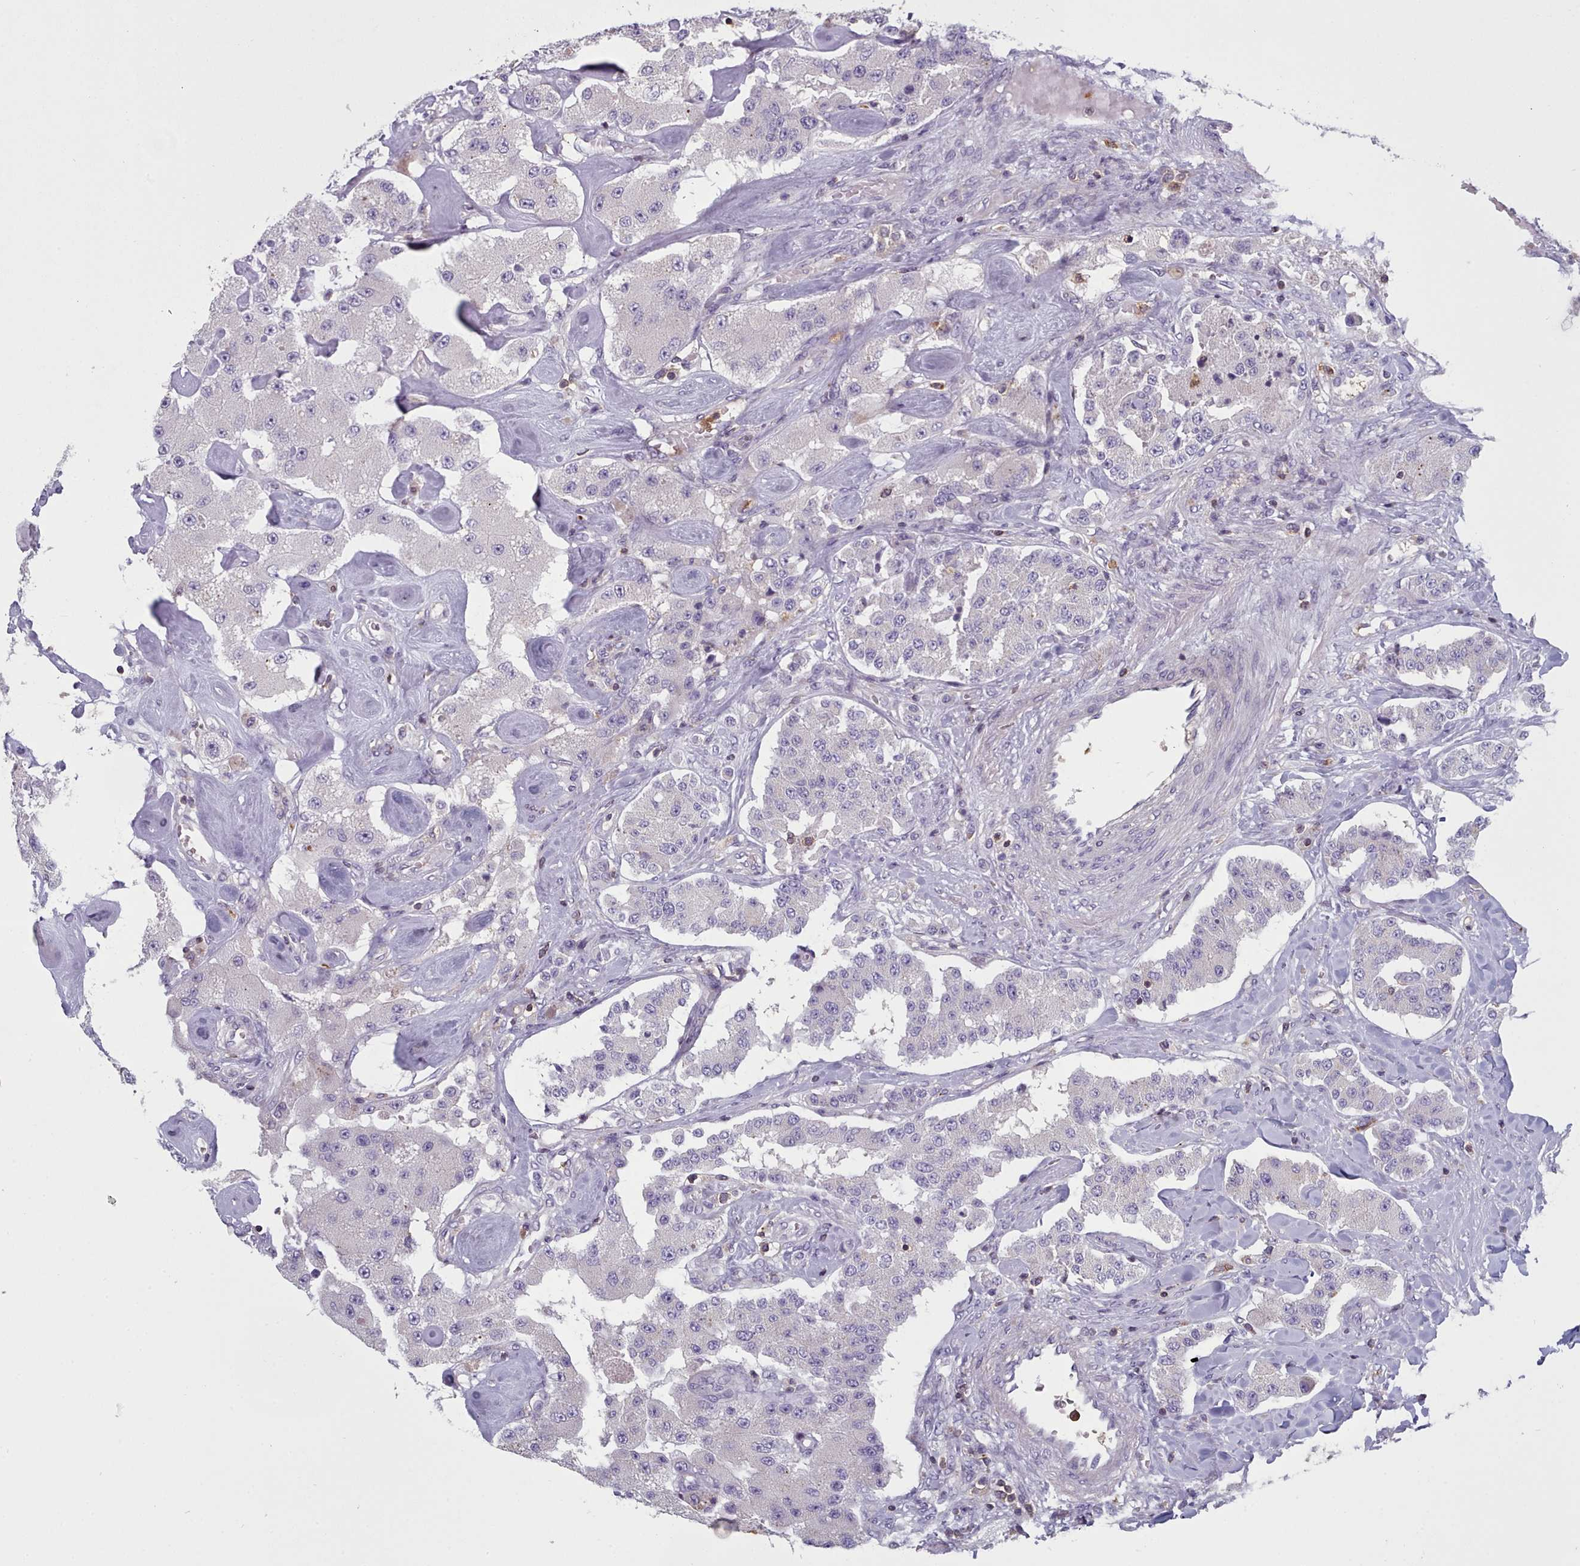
{"staining": {"intensity": "negative", "quantity": "none", "location": "none"}, "tissue": "carcinoid", "cell_type": "Tumor cells", "image_type": "cancer", "snomed": [{"axis": "morphology", "description": "Carcinoid, malignant, NOS"}, {"axis": "topography", "description": "Pancreas"}], "caption": "There is no significant staining in tumor cells of carcinoid.", "gene": "RAC2", "patient": {"sex": "male", "age": 41}}